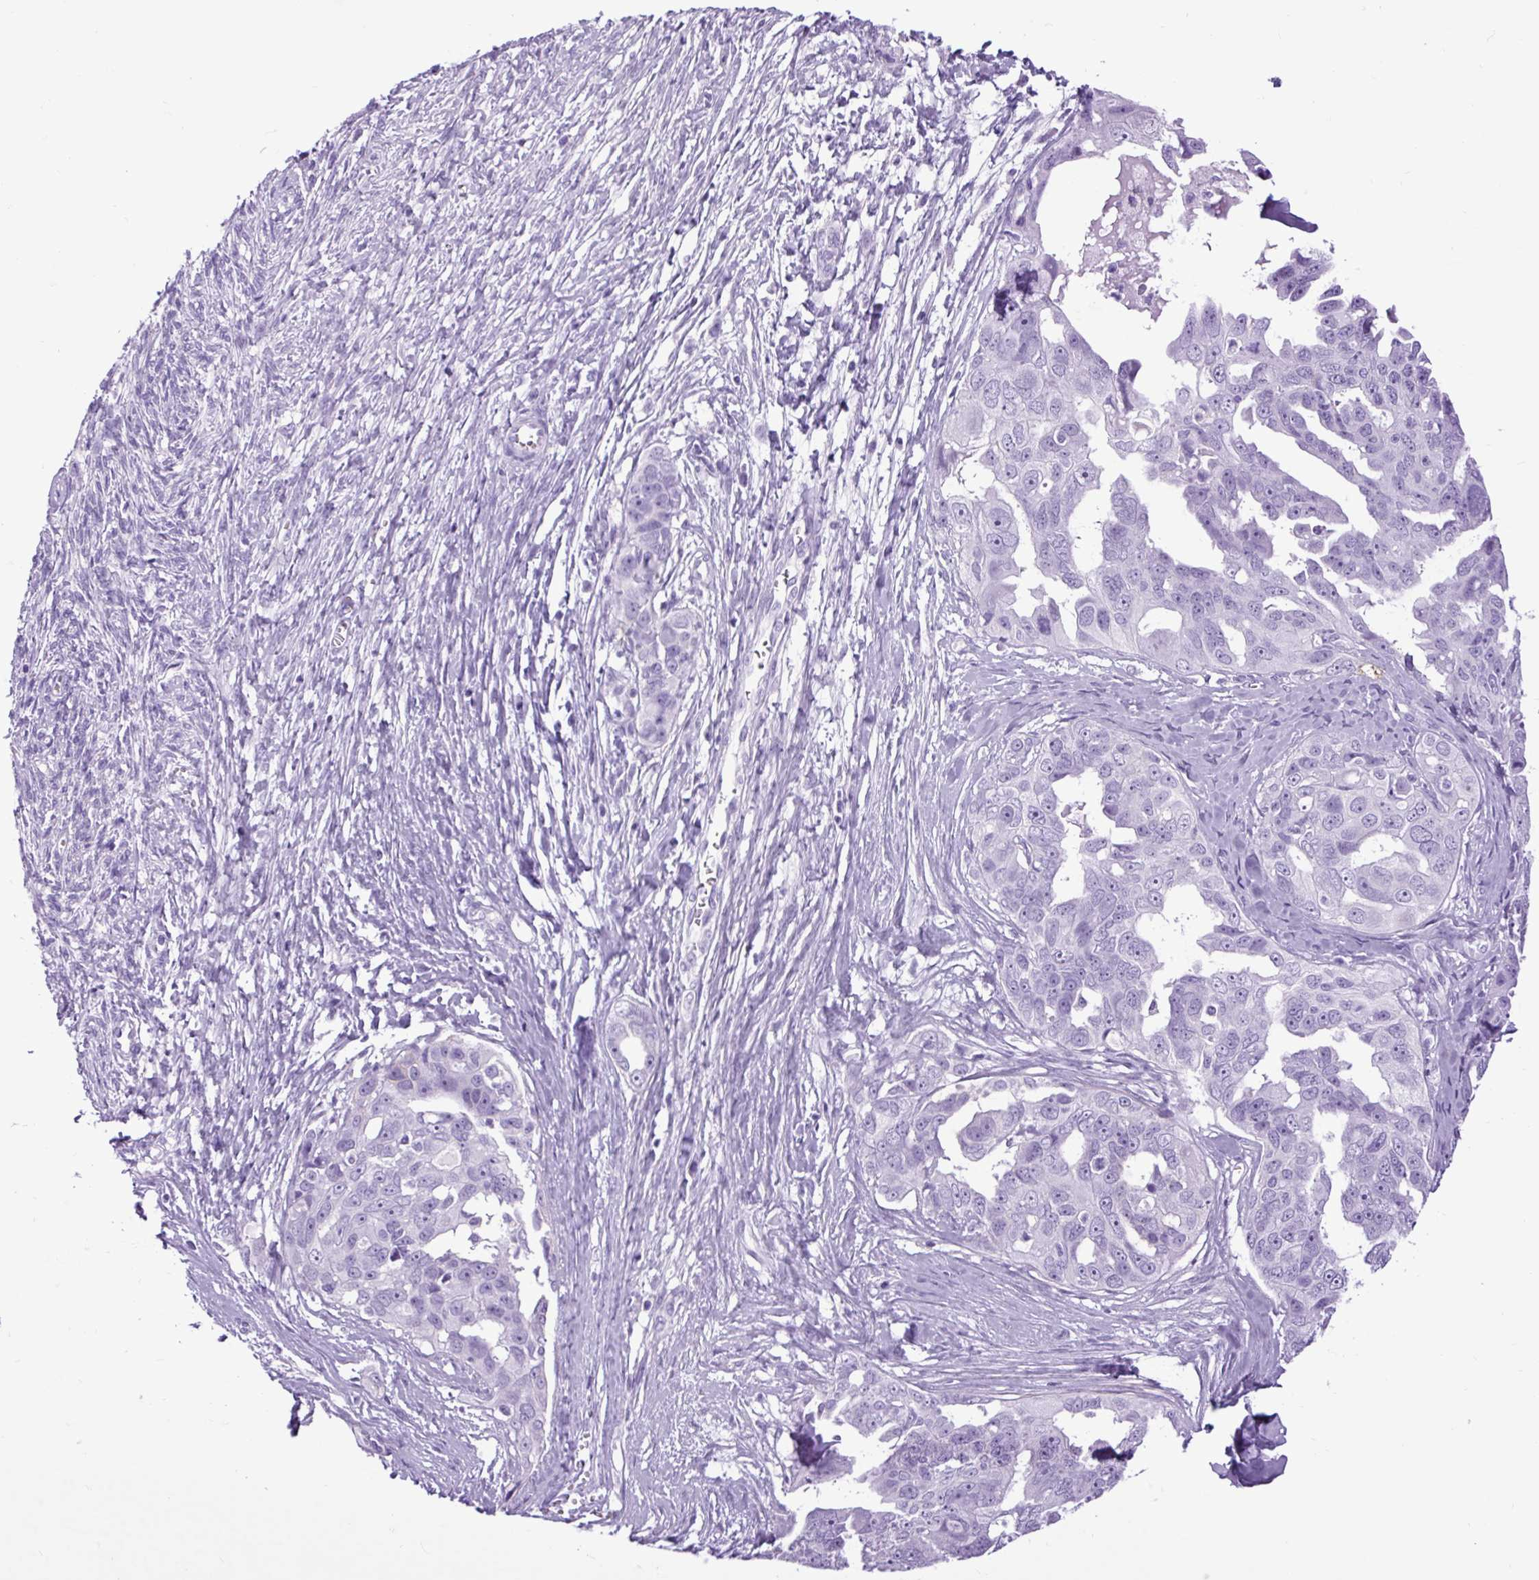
{"staining": {"intensity": "negative", "quantity": "none", "location": "none"}, "tissue": "ovarian cancer", "cell_type": "Tumor cells", "image_type": "cancer", "snomed": [{"axis": "morphology", "description": "Carcinoma, endometroid"}, {"axis": "topography", "description": "Ovary"}], "caption": "Immunohistochemistry photomicrograph of human ovarian cancer (endometroid carcinoma) stained for a protein (brown), which reveals no expression in tumor cells.", "gene": "DPP6", "patient": {"sex": "female", "age": 70}}